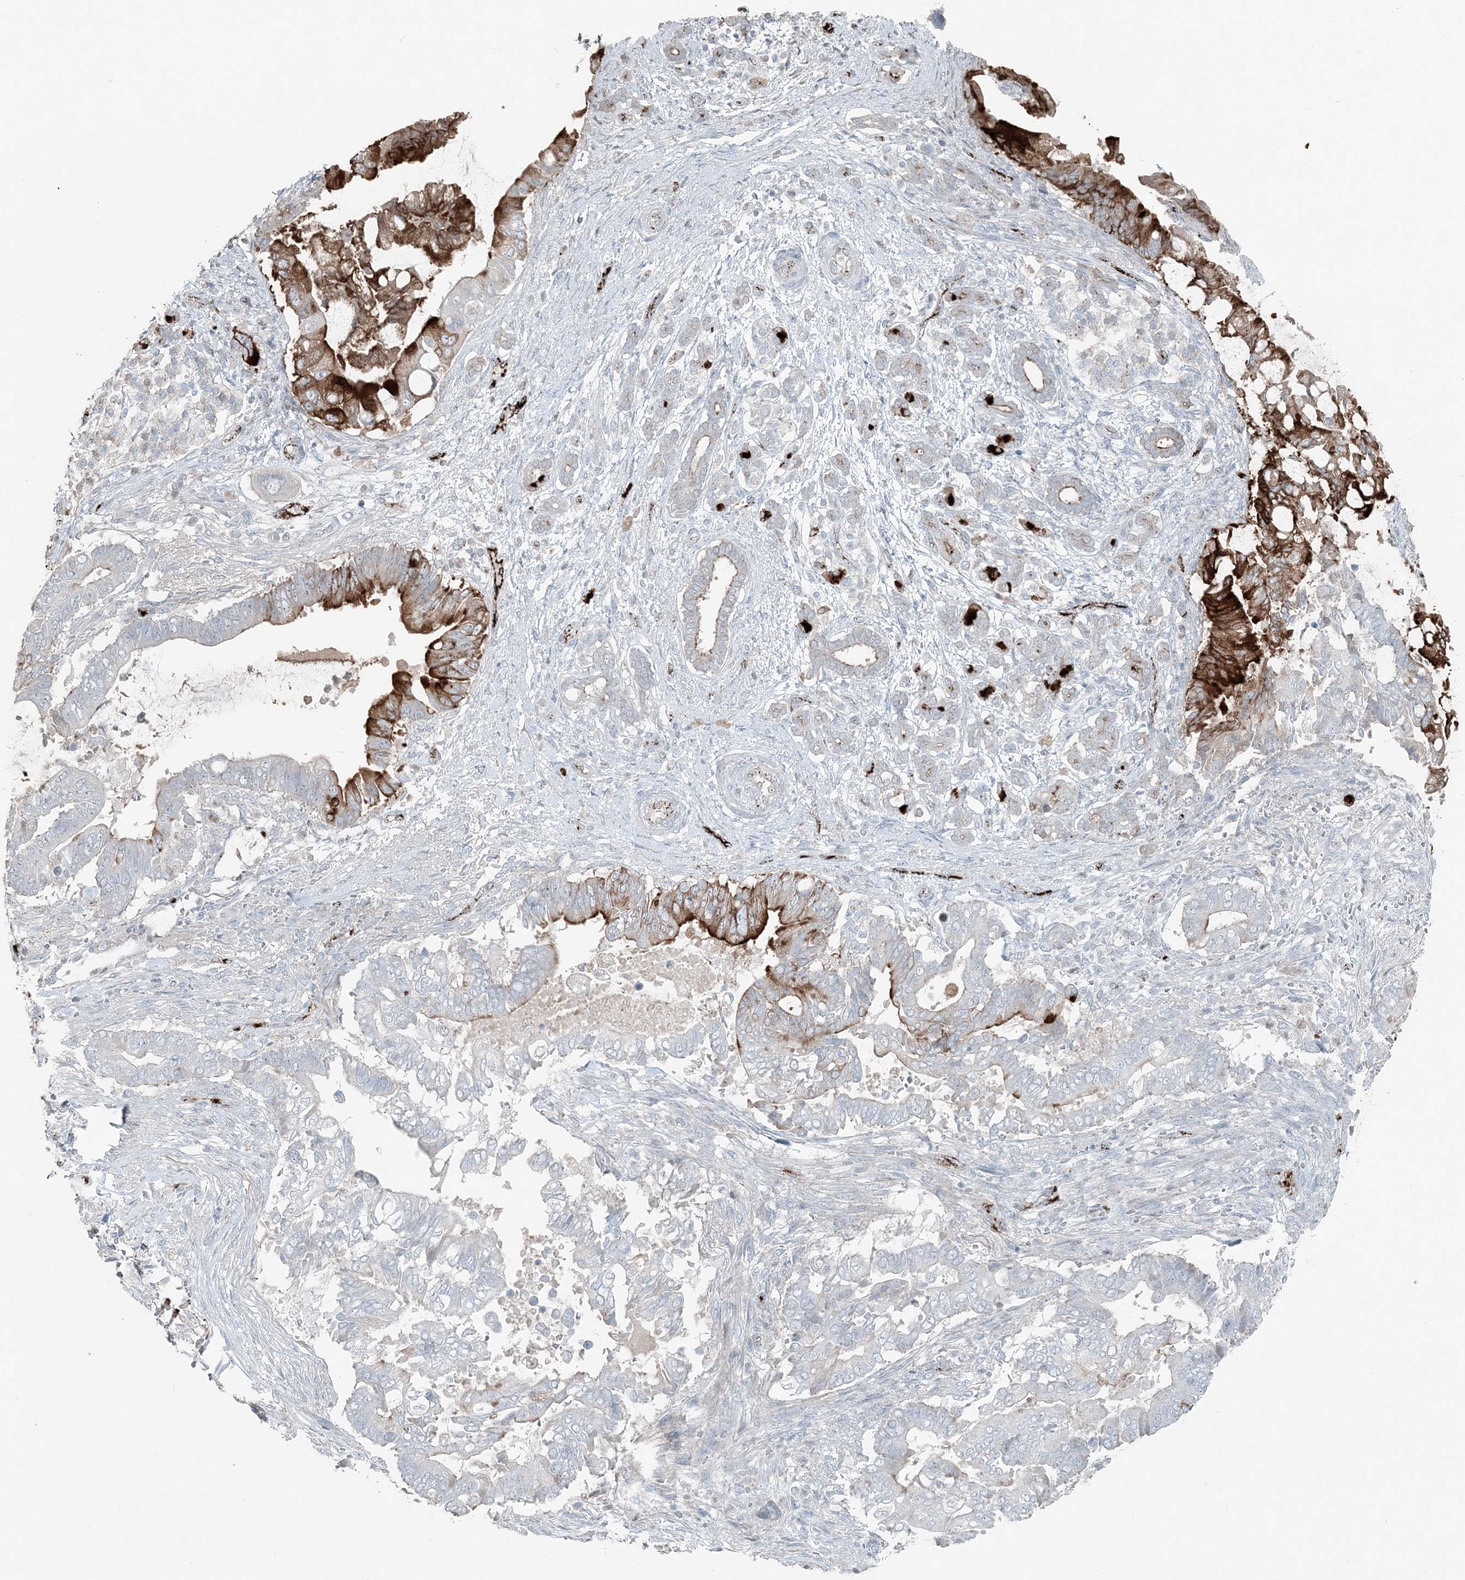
{"staining": {"intensity": "strong", "quantity": "25%-75%", "location": "cytoplasmic/membranous"}, "tissue": "pancreatic cancer", "cell_type": "Tumor cells", "image_type": "cancer", "snomed": [{"axis": "morphology", "description": "Adenocarcinoma, NOS"}, {"axis": "topography", "description": "Pancreas"}], "caption": "A high-resolution histopathology image shows immunohistochemistry (IHC) staining of pancreatic cancer (adenocarcinoma), which displays strong cytoplasmic/membranous expression in about 25%-75% of tumor cells.", "gene": "ELOVL7", "patient": {"sex": "male", "age": 68}}